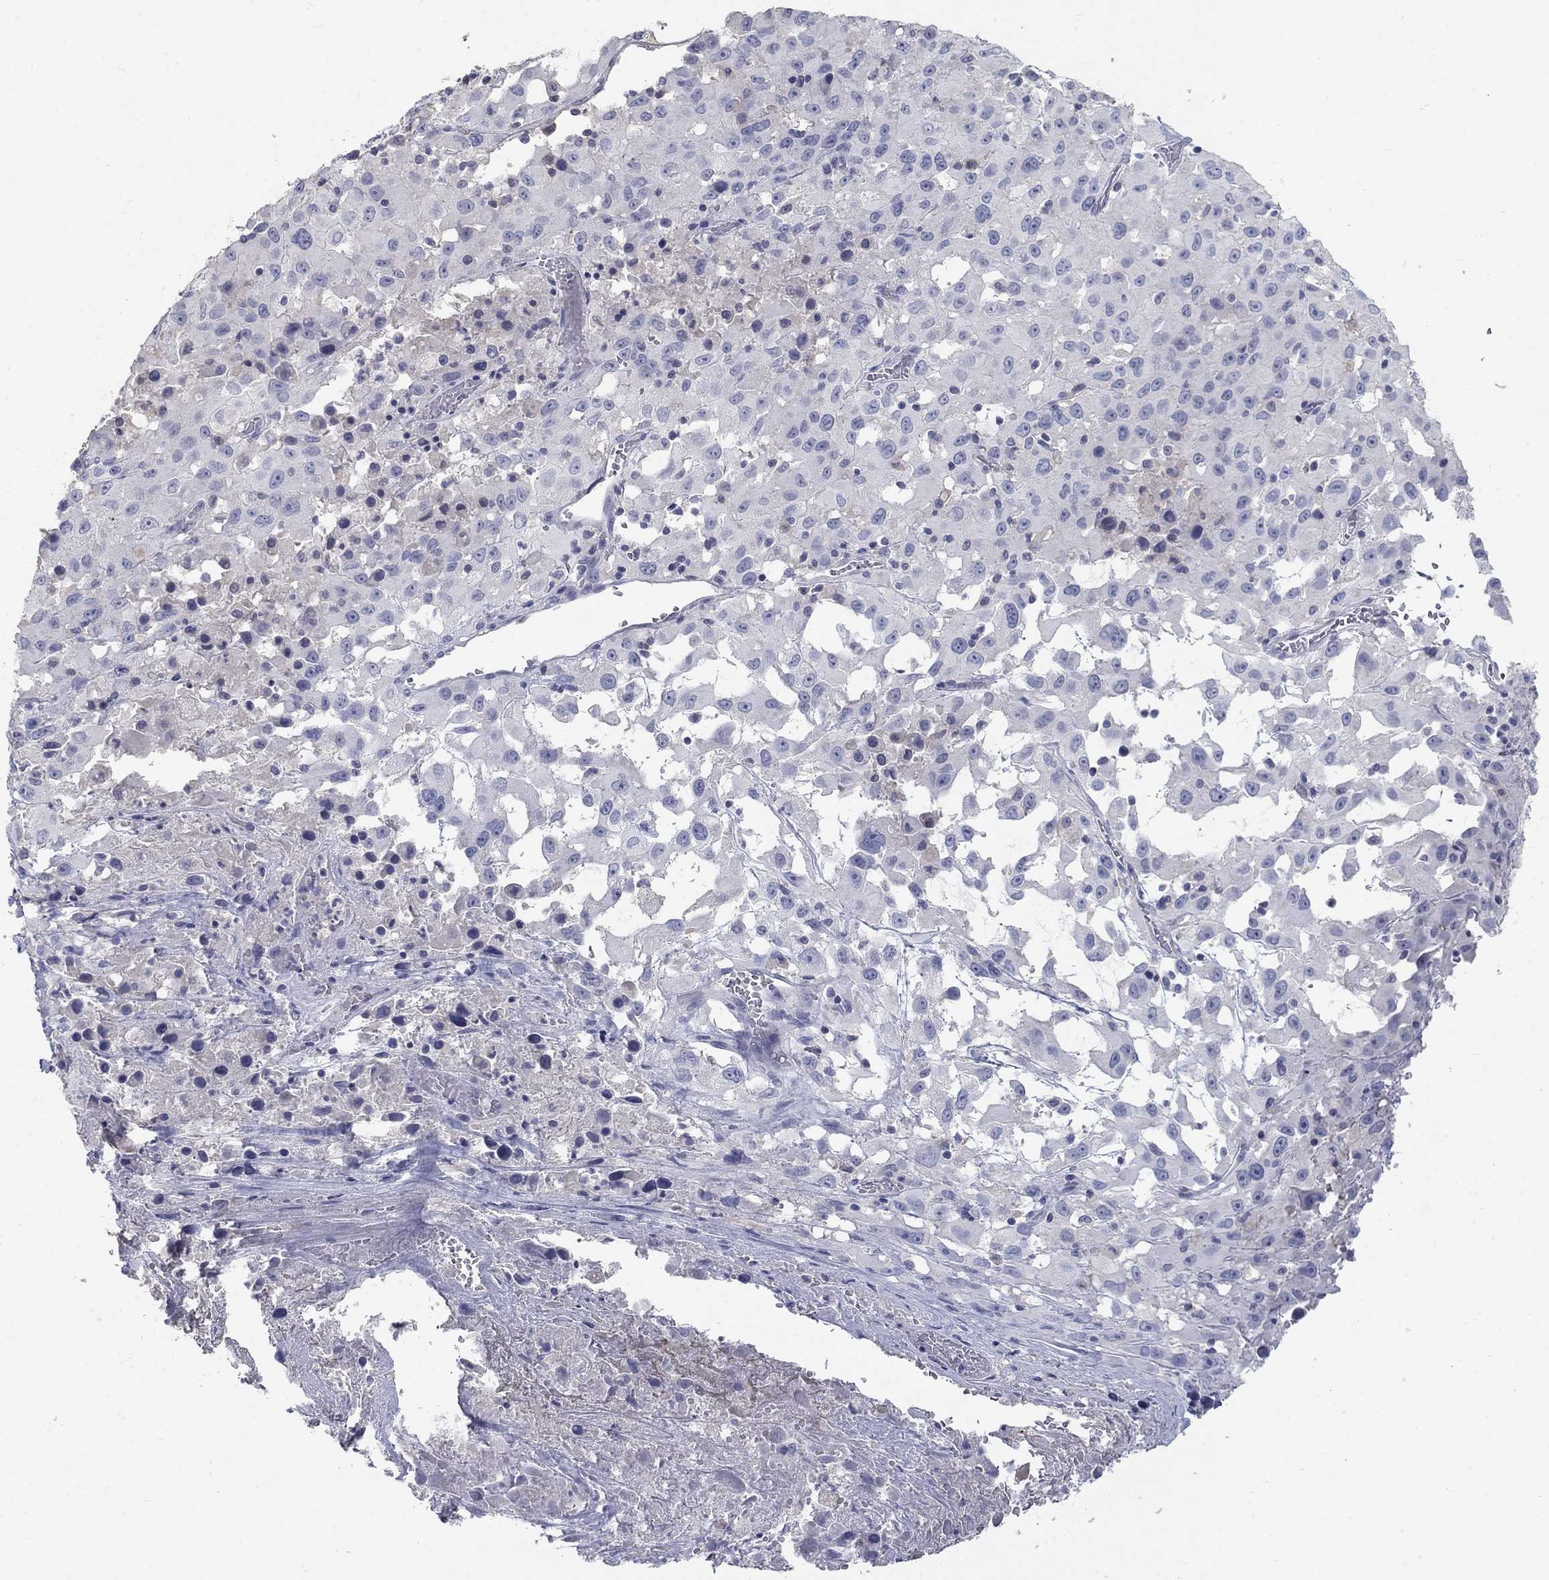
{"staining": {"intensity": "negative", "quantity": "none", "location": "none"}, "tissue": "melanoma", "cell_type": "Tumor cells", "image_type": "cancer", "snomed": [{"axis": "morphology", "description": "Malignant melanoma, Metastatic site"}, {"axis": "topography", "description": "Lymph node"}], "caption": "Immunohistochemistry (IHC) of melanoma shows no positivity in tumor cells. (DAB IHC visualized using brightfield microscopy, high magnification).", "gene": "PTH1R", "patient": {"sex": "male", "age": 50}}